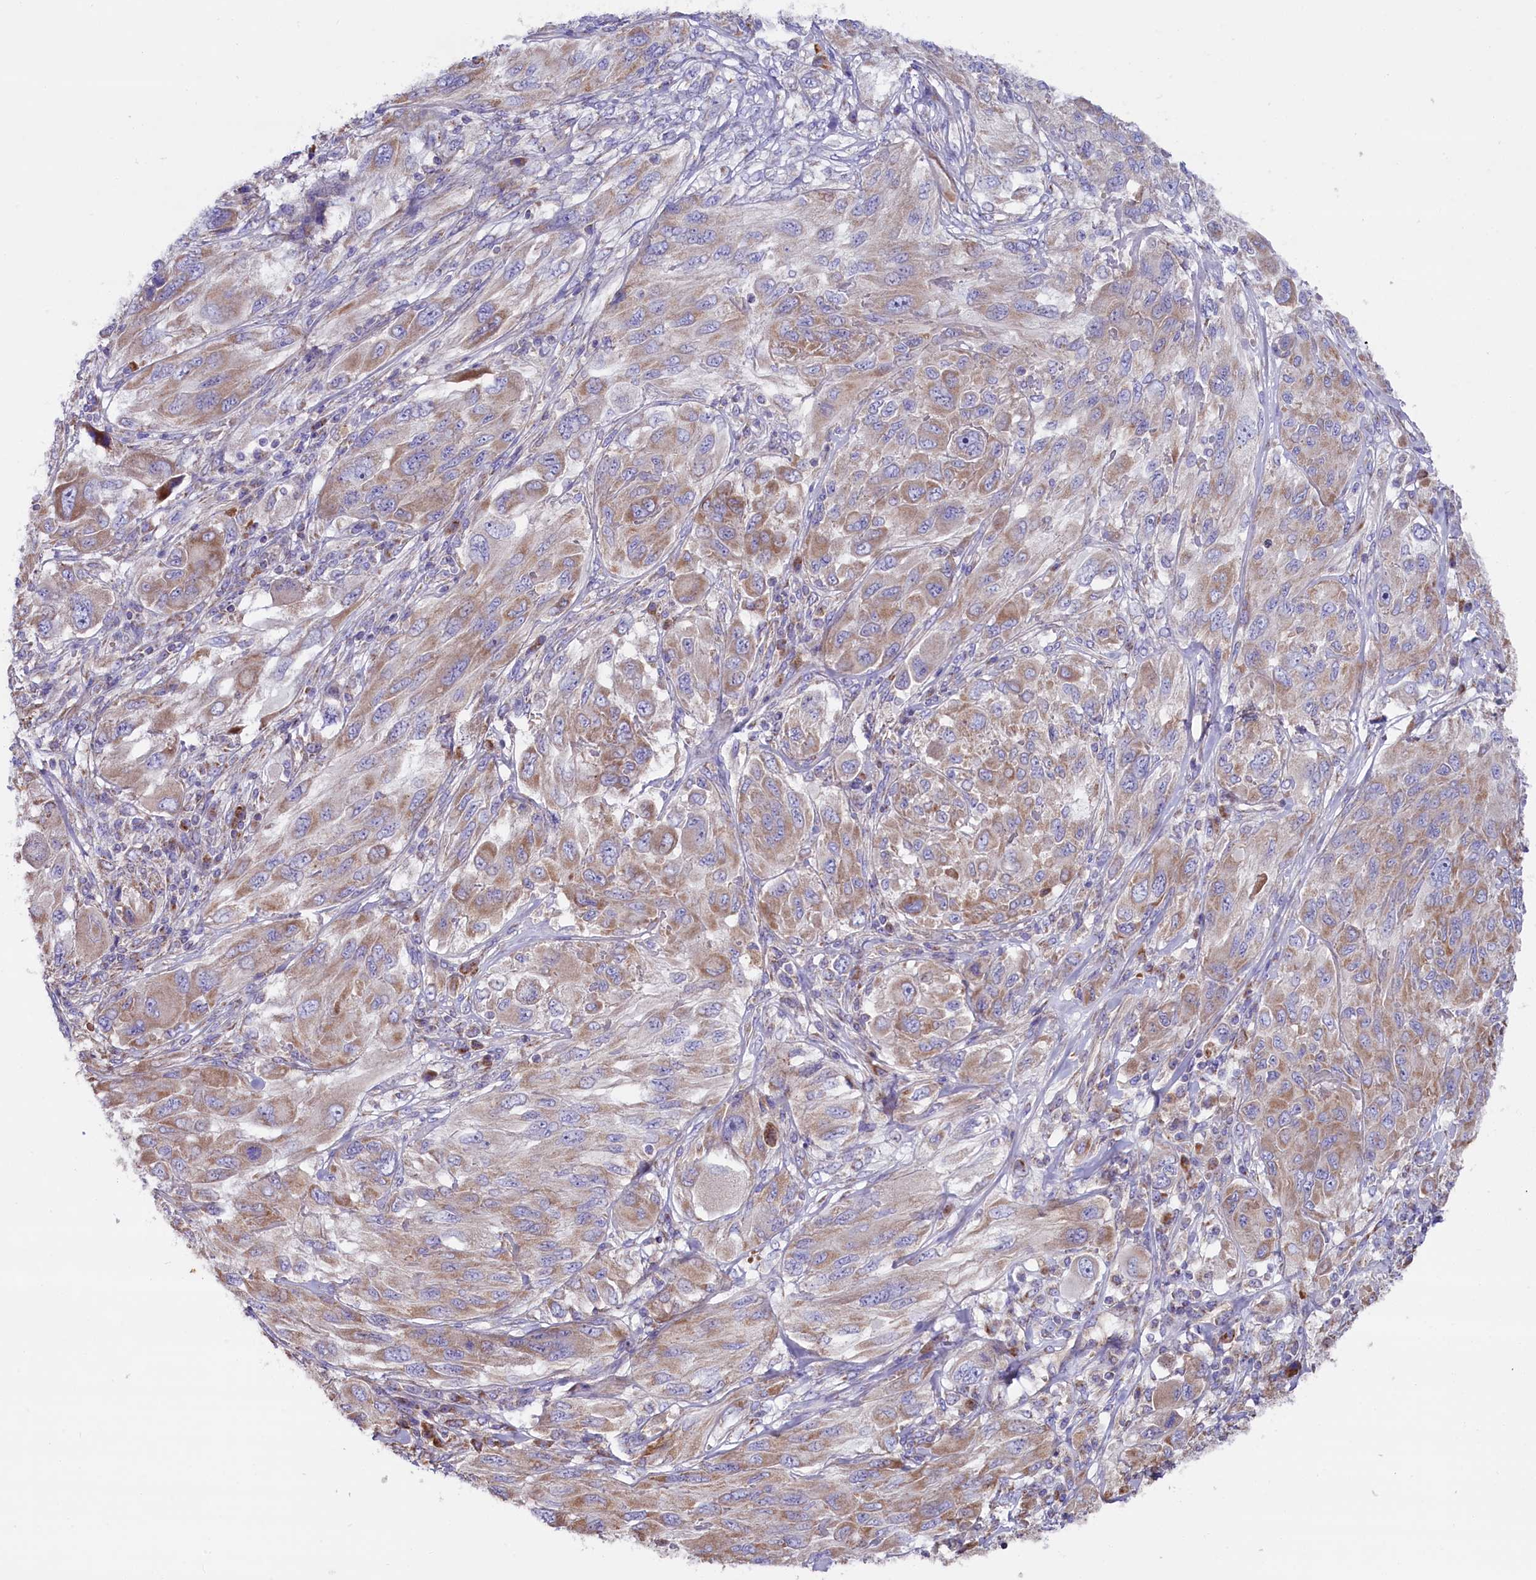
{"staining": {"intensity": "moderate", "quantity": "25%-75%", "location": "cytoplasmic/membranous"}, "tissue": "melanoma", "cell_type": "Tumor cells", "image_type": "cancer", "snomed": [{"axis": "morphology", "description": "Malignant melanoma, NOS"}, {"axis": "topography", "description": "Skin"}], "caption": "Brown immunohistochemical staining in human melanoma exhibits moderate cytoplasmic/membranous positivity in about 25%-75% of tumor cells.", "gene": "ZSWIM1", "patient": {"sex": "female", "age": 91}}